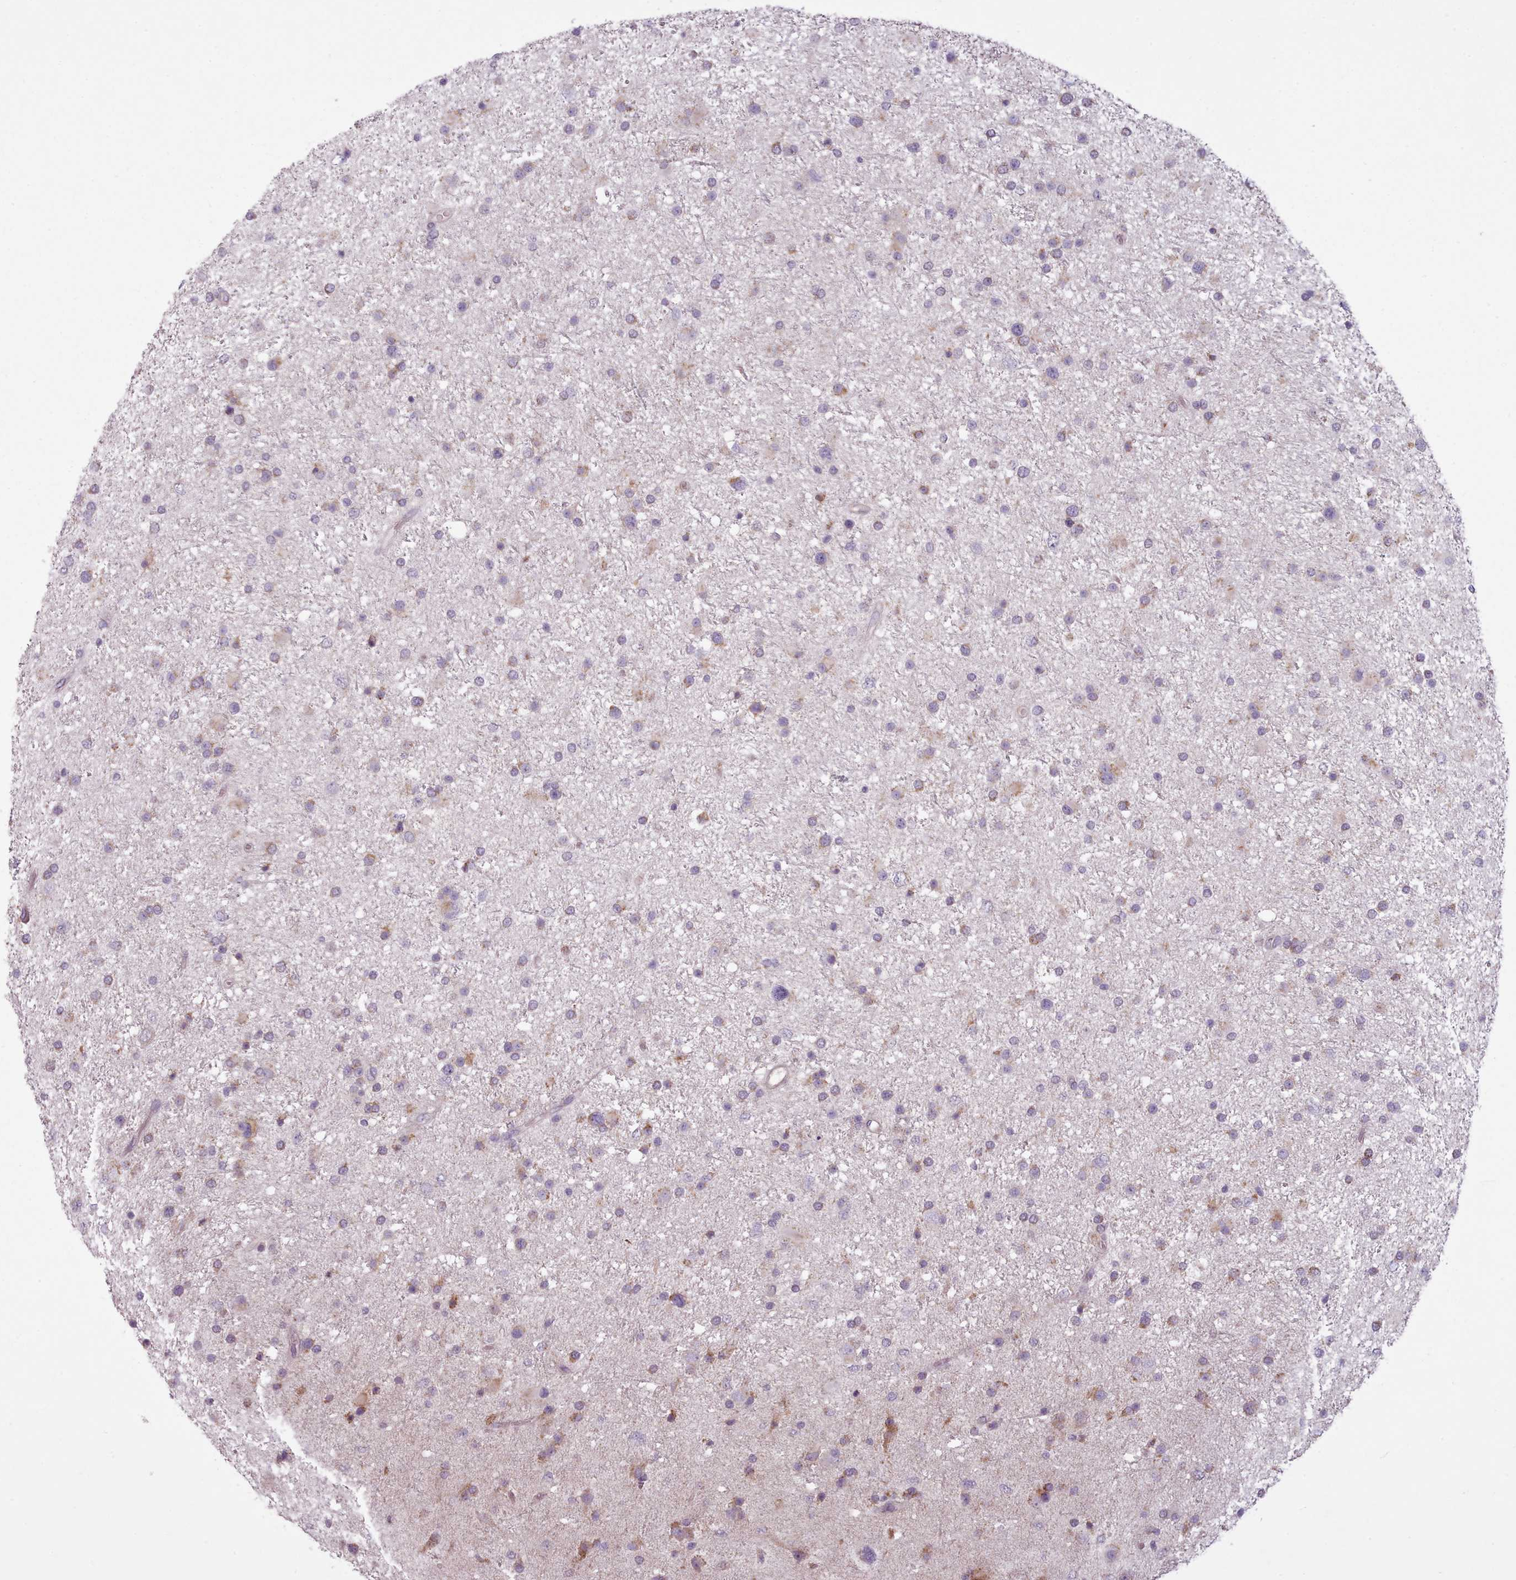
{"staining": {"intensity": "weak", "quantity": "<25%", "location": "cytoplasmic/membranous"}, "tissue": "glioma", "cell_type": "Tumor cells", "image_type": "cancer", "snomed": [{"axis": "morphology", "description": "Glioma, malignant, Low grade"}, {"axis": "topography", "description": "Brain"}], "caption": "Image shows no significant protein expression in tumor cells of malignant low-grade glioma. Nuclei are stained in blue.", "gene": "LAPTM5", "patient": {"sex": "female", "age": 32}}